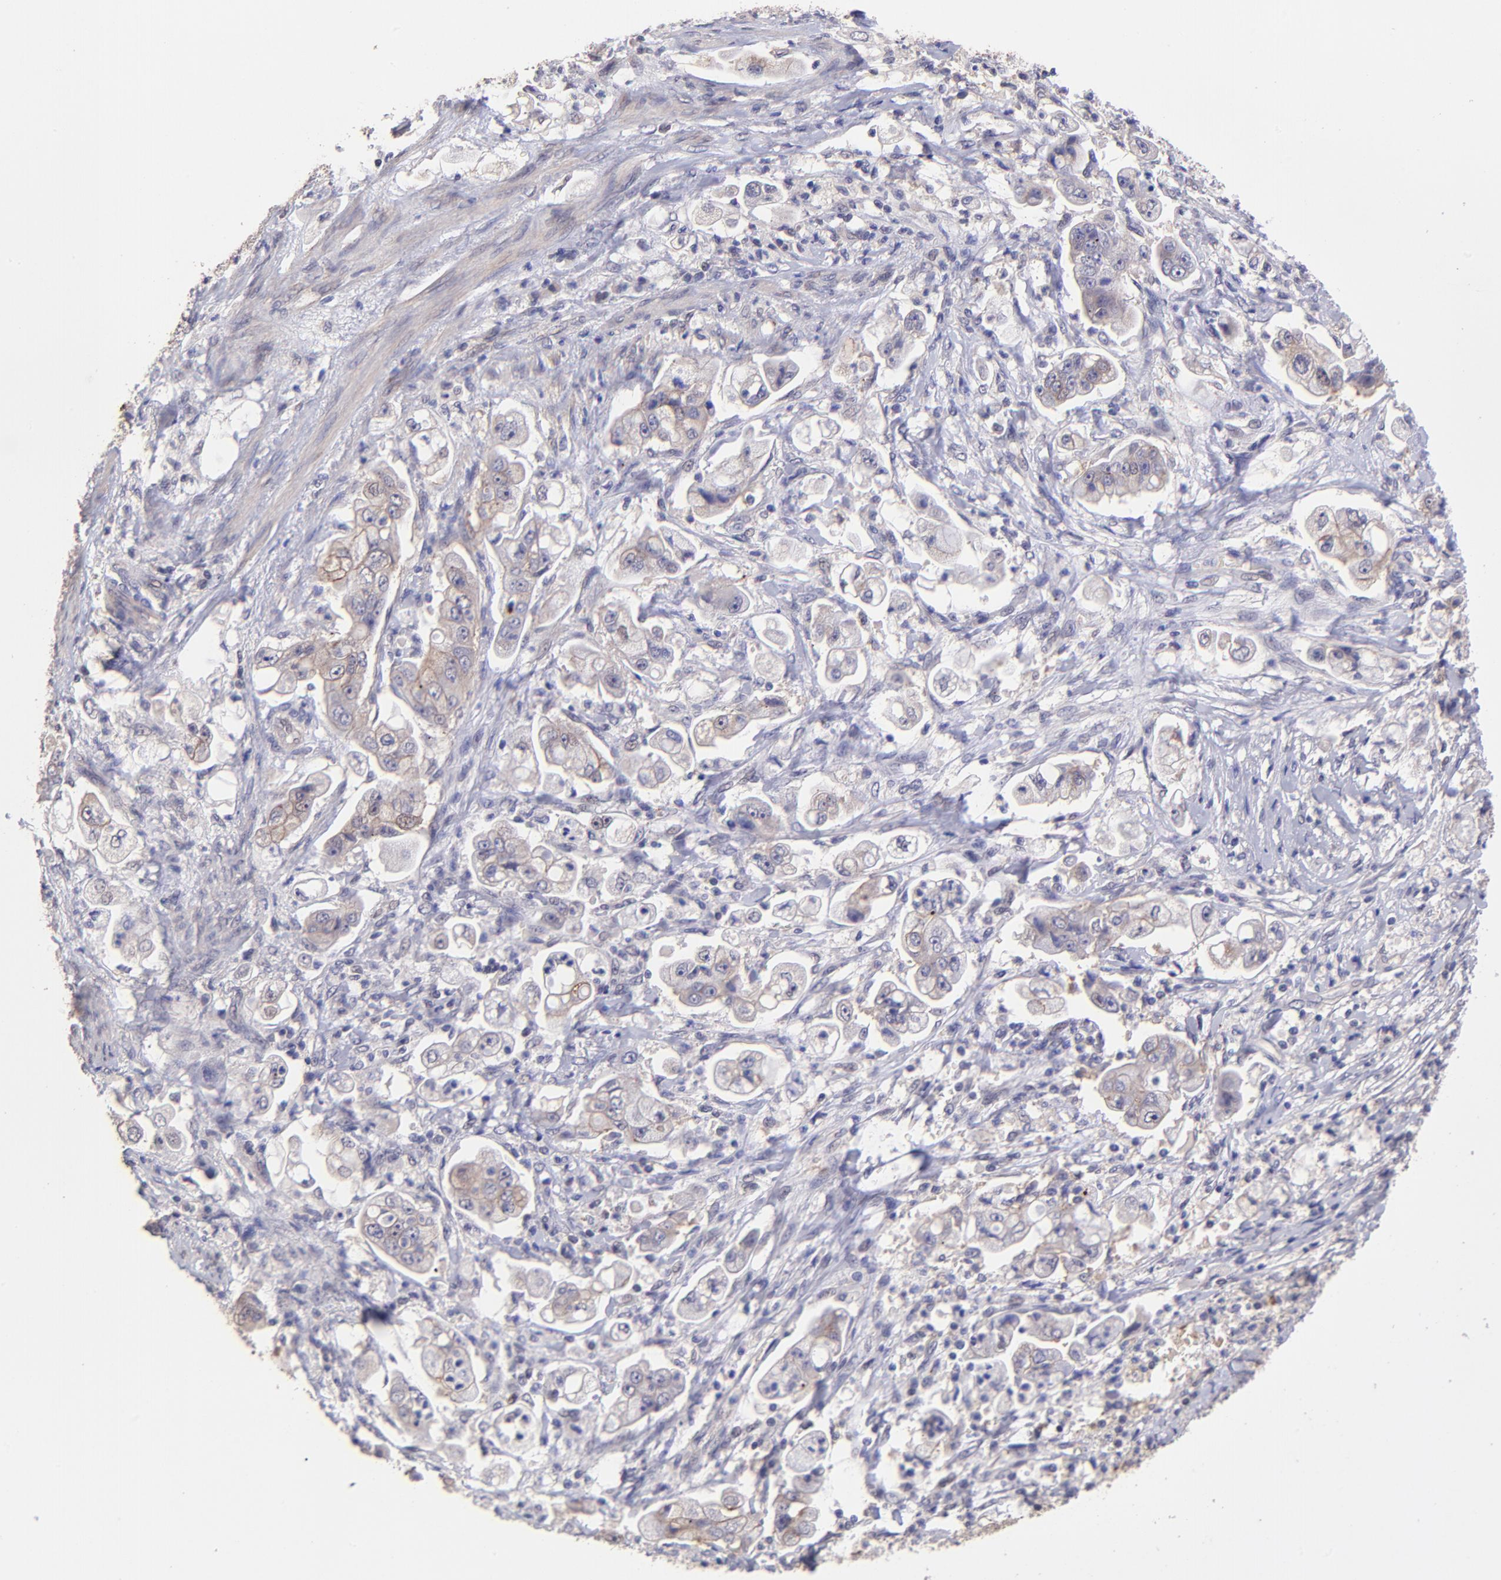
{"staining": {"intensity": "weak", "quantity": ">75%", "location": "cytoplasmic/membranous"}, "tissue": "stomach cancer", "cell_type": "Tumor cells", "image_type": "cancer", "snomed": [{"axis": "morphology", "description": "Adenocarcinoma, NOS"}, {"axis": "topography", "description": "Stomach"}], "caption": "IHC micrograph of neoplastic tissue: human stomach cancer (adenocarcinoma) stained using immunohistochemistry (IHC) displays low levels of weak protein expression localized specifically in the cytoplasmic/membranous of tumor cells, appearing as a cytoplasmic/membranous brown color.", "gene": "NSF", "patient": {"sex": "male", "age": 62}}